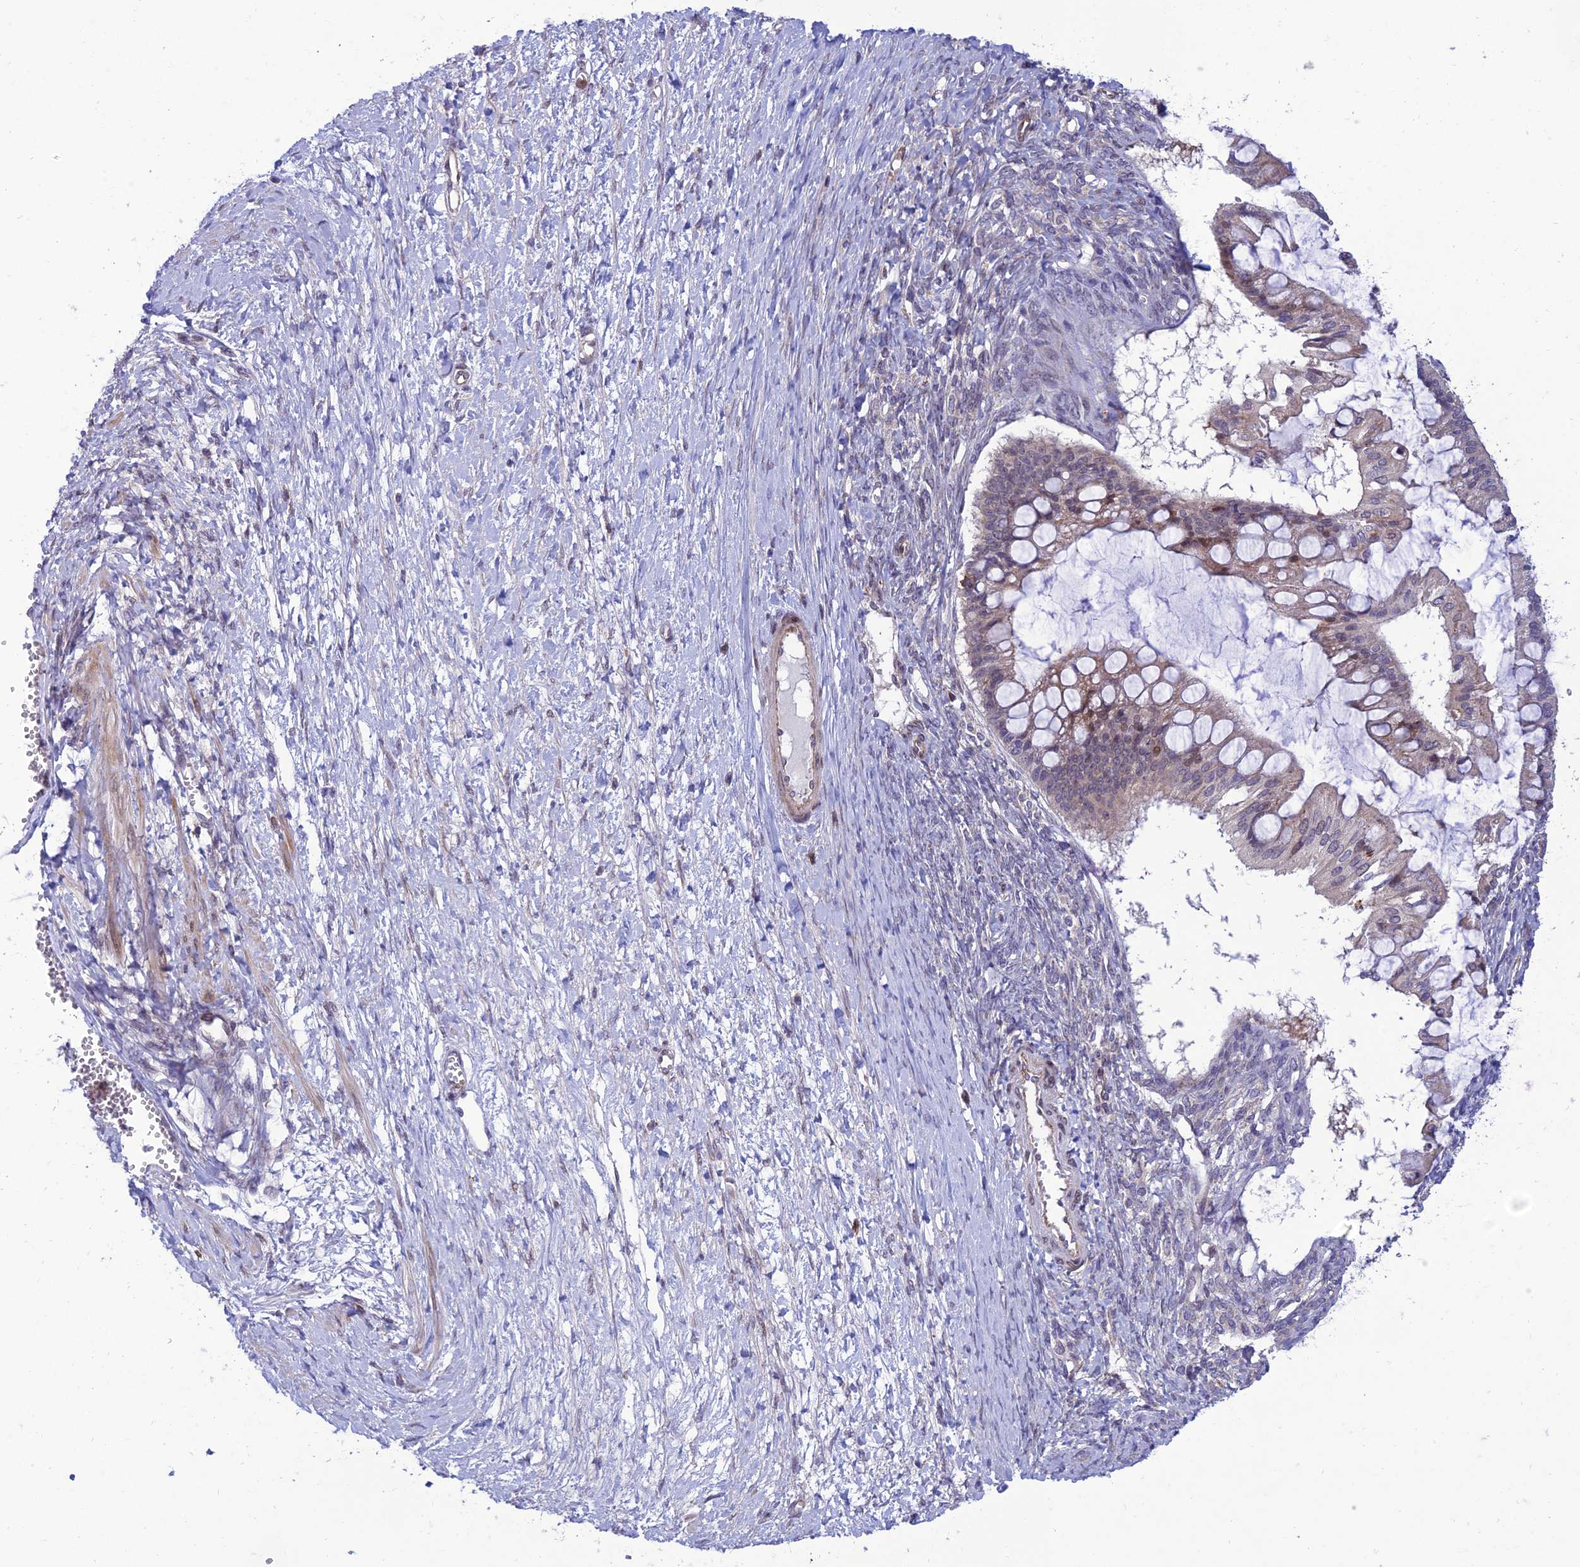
{"staining": {"intensity": "negative", "quantity": "none", "location": "none"}, "tissue": "ovarian cancer", "cell_type": "Tumor cells", "image_type": "cancer", "snomed": [{"axis": "morphology", "description": "Cystadenocarcinoma, mucinous, NOS"}, {"axis": "topography", "description": "Ovary"}], "caption": "Ovarian cancer was stained to show a protein in brown. There is no significant staining in tumor cells. (DAB (3,3'-diaminobenzidine) immunohistochemistry (IHC) visualized using brightfield microscopy, high magnification).", "gene": "FAM76A", "patient": {"sex": "female", "age": 73}}